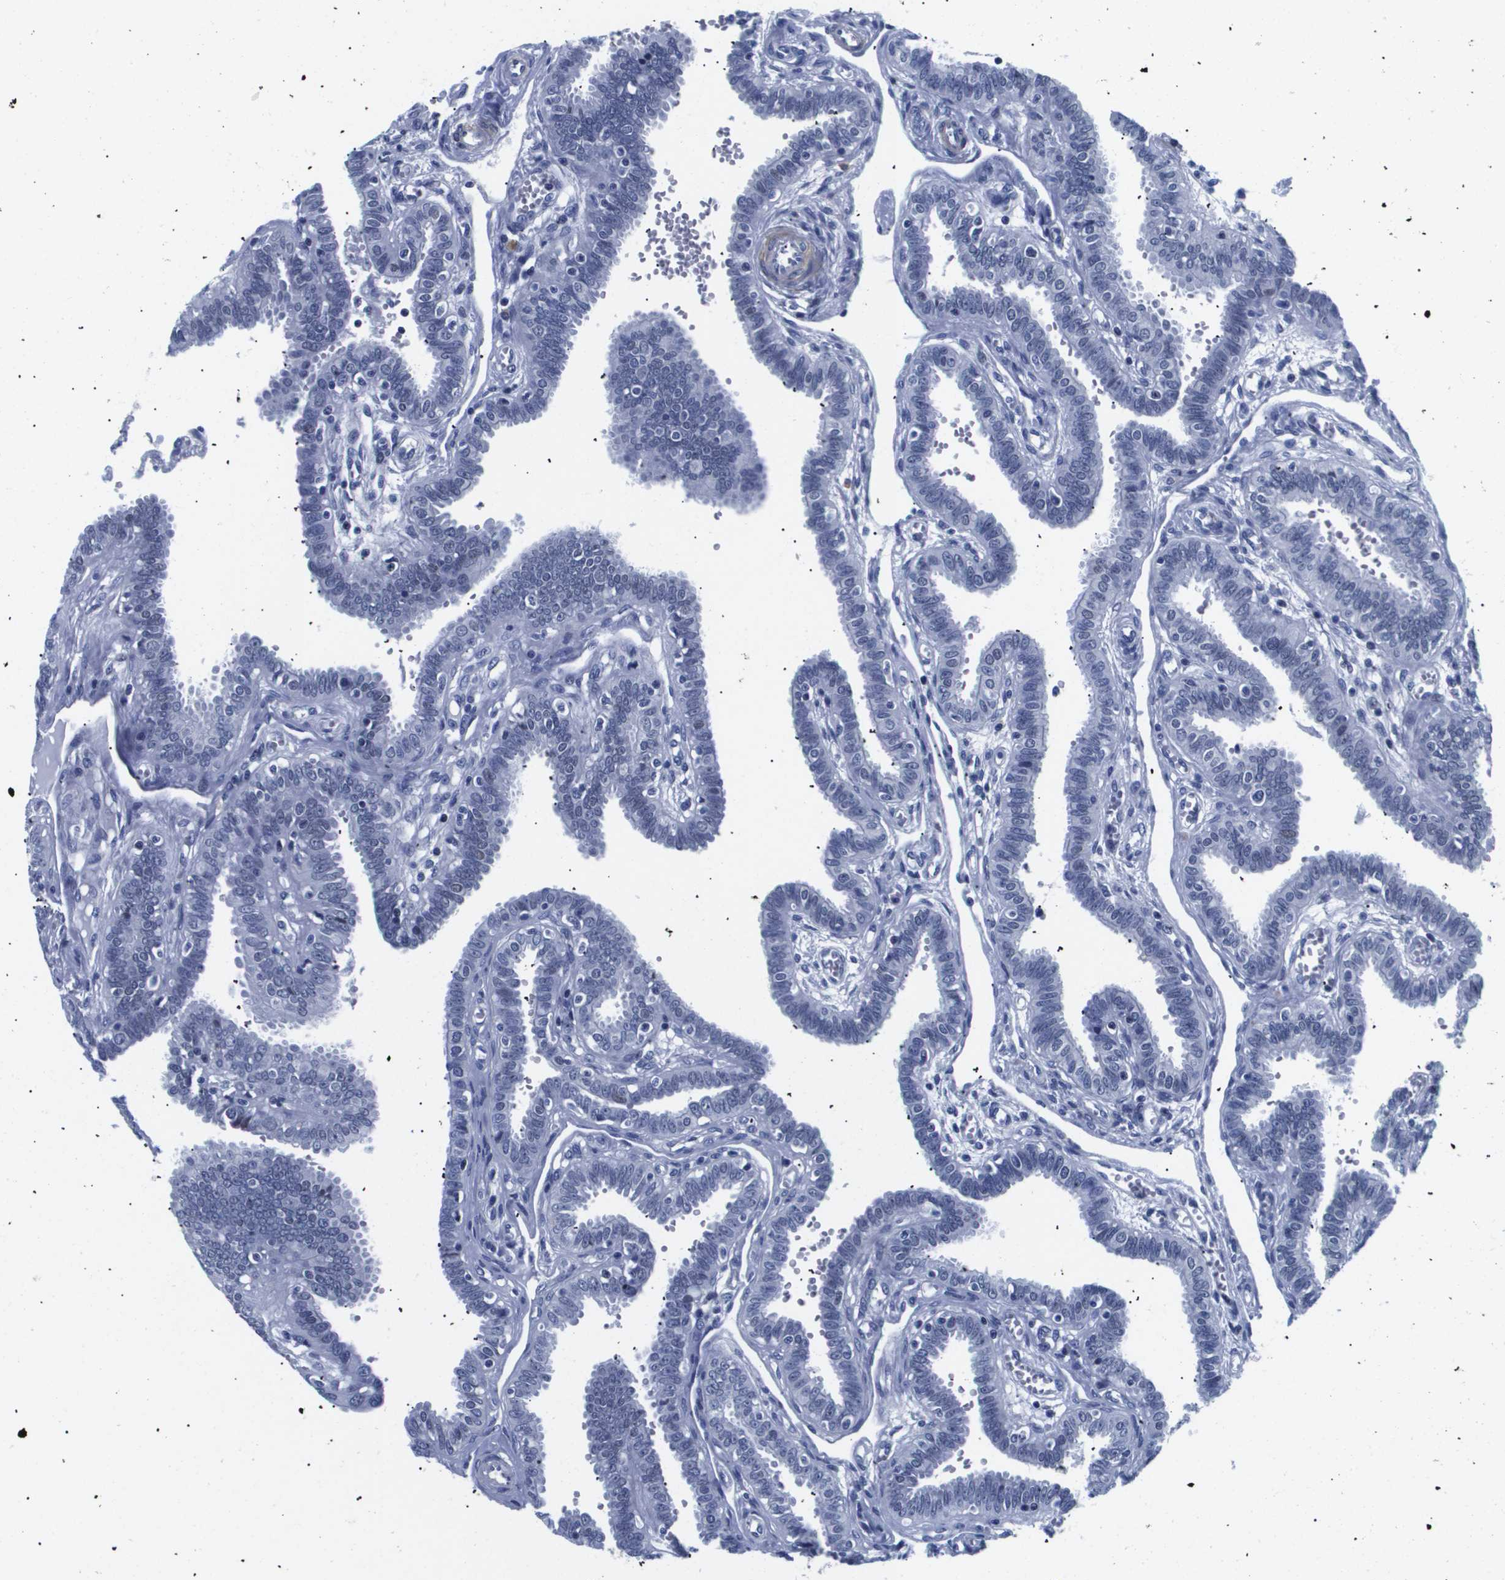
{"staining": {"intensity": "negative", "quantity": "none", "location": "none"}, "tissue": "fallopian tube", "cell_type": "Glandular cells", "image_type": "normal", "snomed": [{"axis": "morphology", "description": "Normal tissue, NOS"}, {"axis": "topography", "description": "Fallopian tube"}], "caption": "Glandular cells show no significant protein positivity in normal fallopian tube.", "gene": "SHD", "patient": {"sex": "female", "age": 32}}